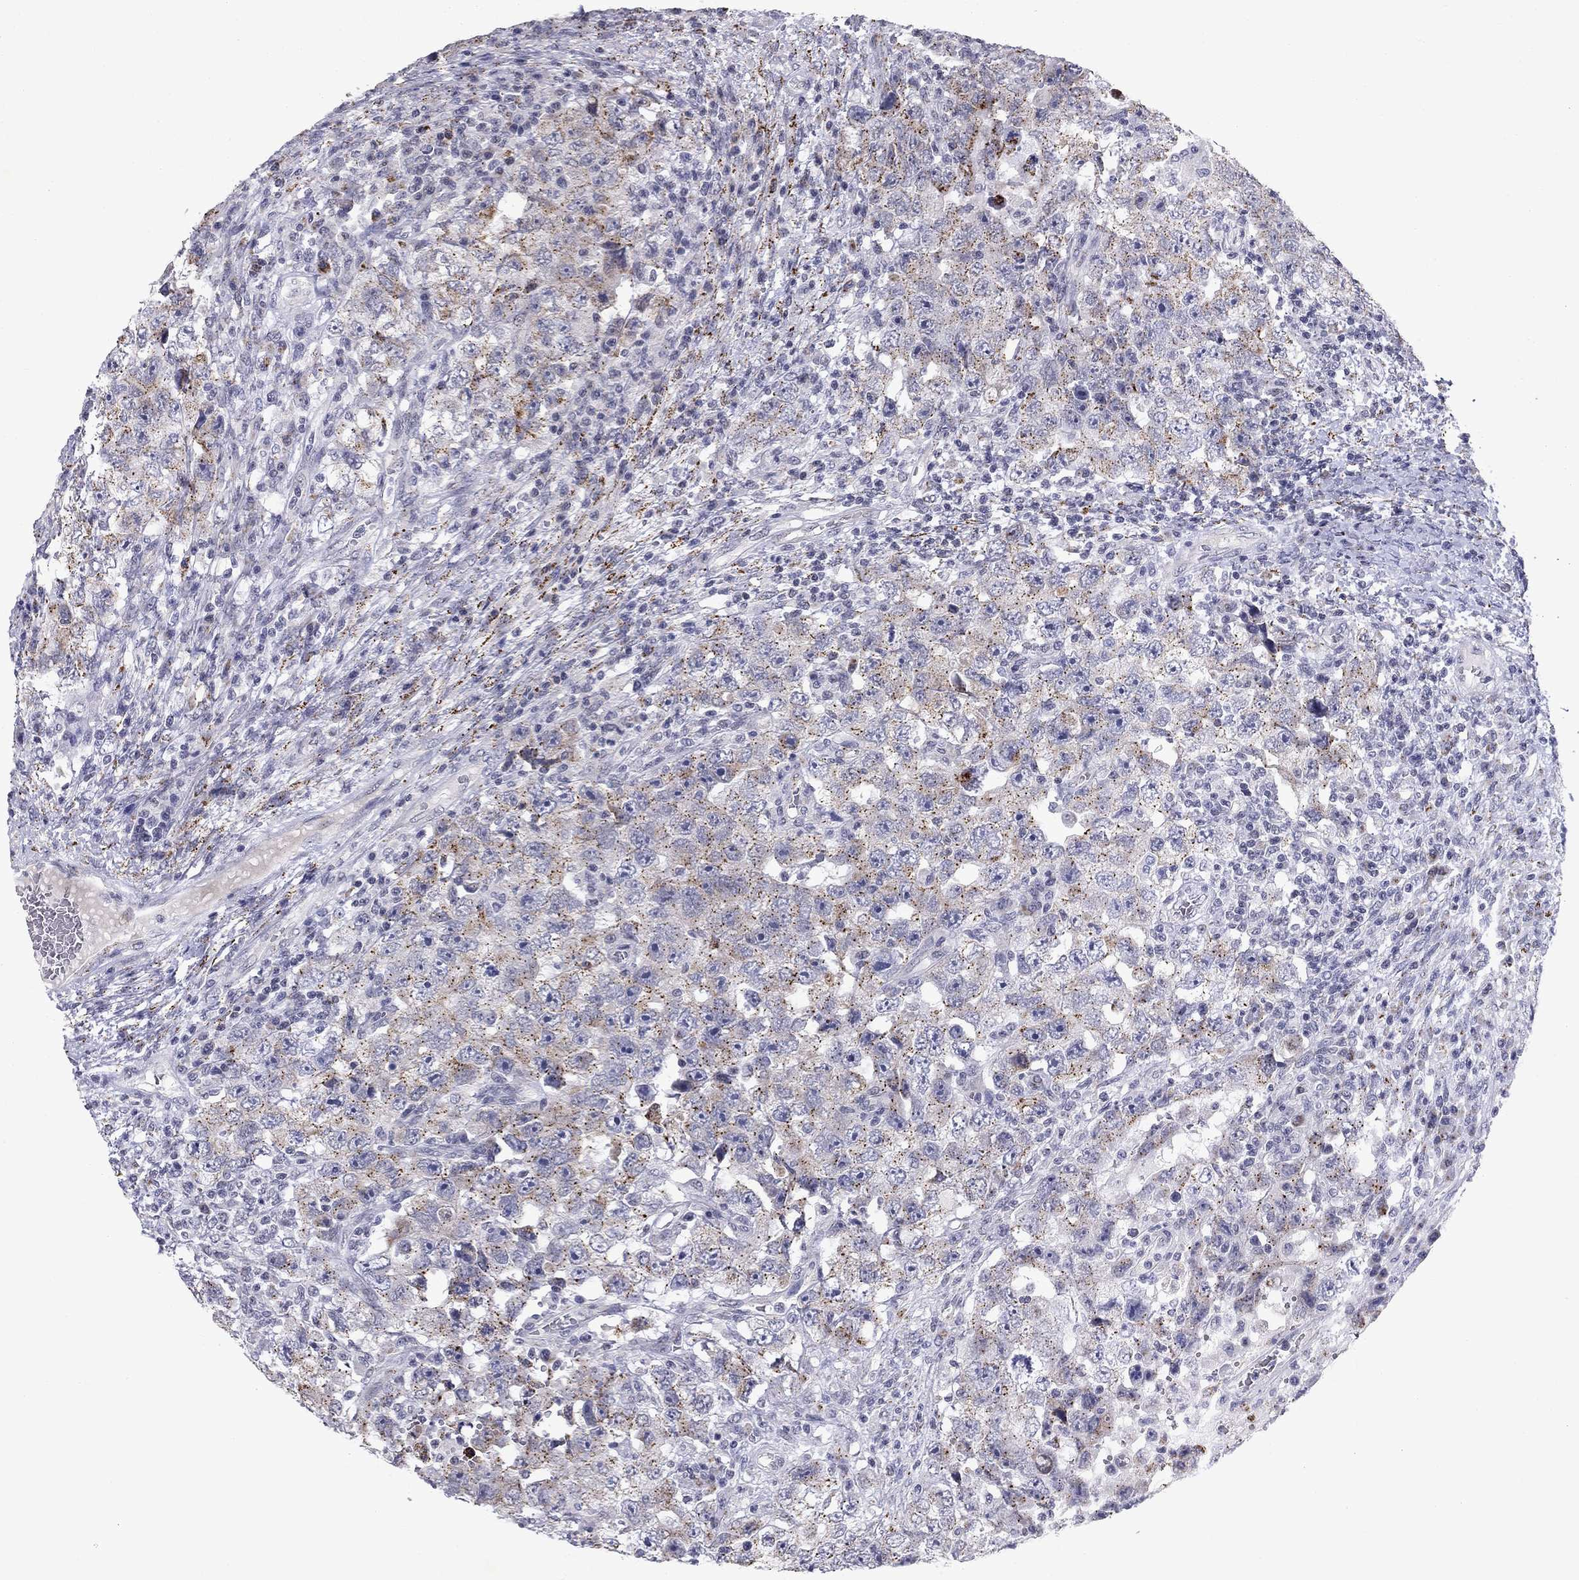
{"staining": {"intensity": "moderate", "quantity": "25%-75%", "location": "cytoplasmic/membranous"}, "tissue": "testis cancer", "cell_type": "Tumor cells", "image_type": "cancer", "snomed": [{"axis": "morphology", "description": "Carcinoma, Embryonal, NOS"}, {"axis": "topography", "description": "Testis"}], "caption": "There is medium levels of moderate cytoplasmic/membranous positivity in tumor cells of testis cancer (embryonal carcinoma), as demonstrated by immunohistochemical staining (brown color).", "gene": "CLIC6", "patient": {"sex": "male", "age": 26}}